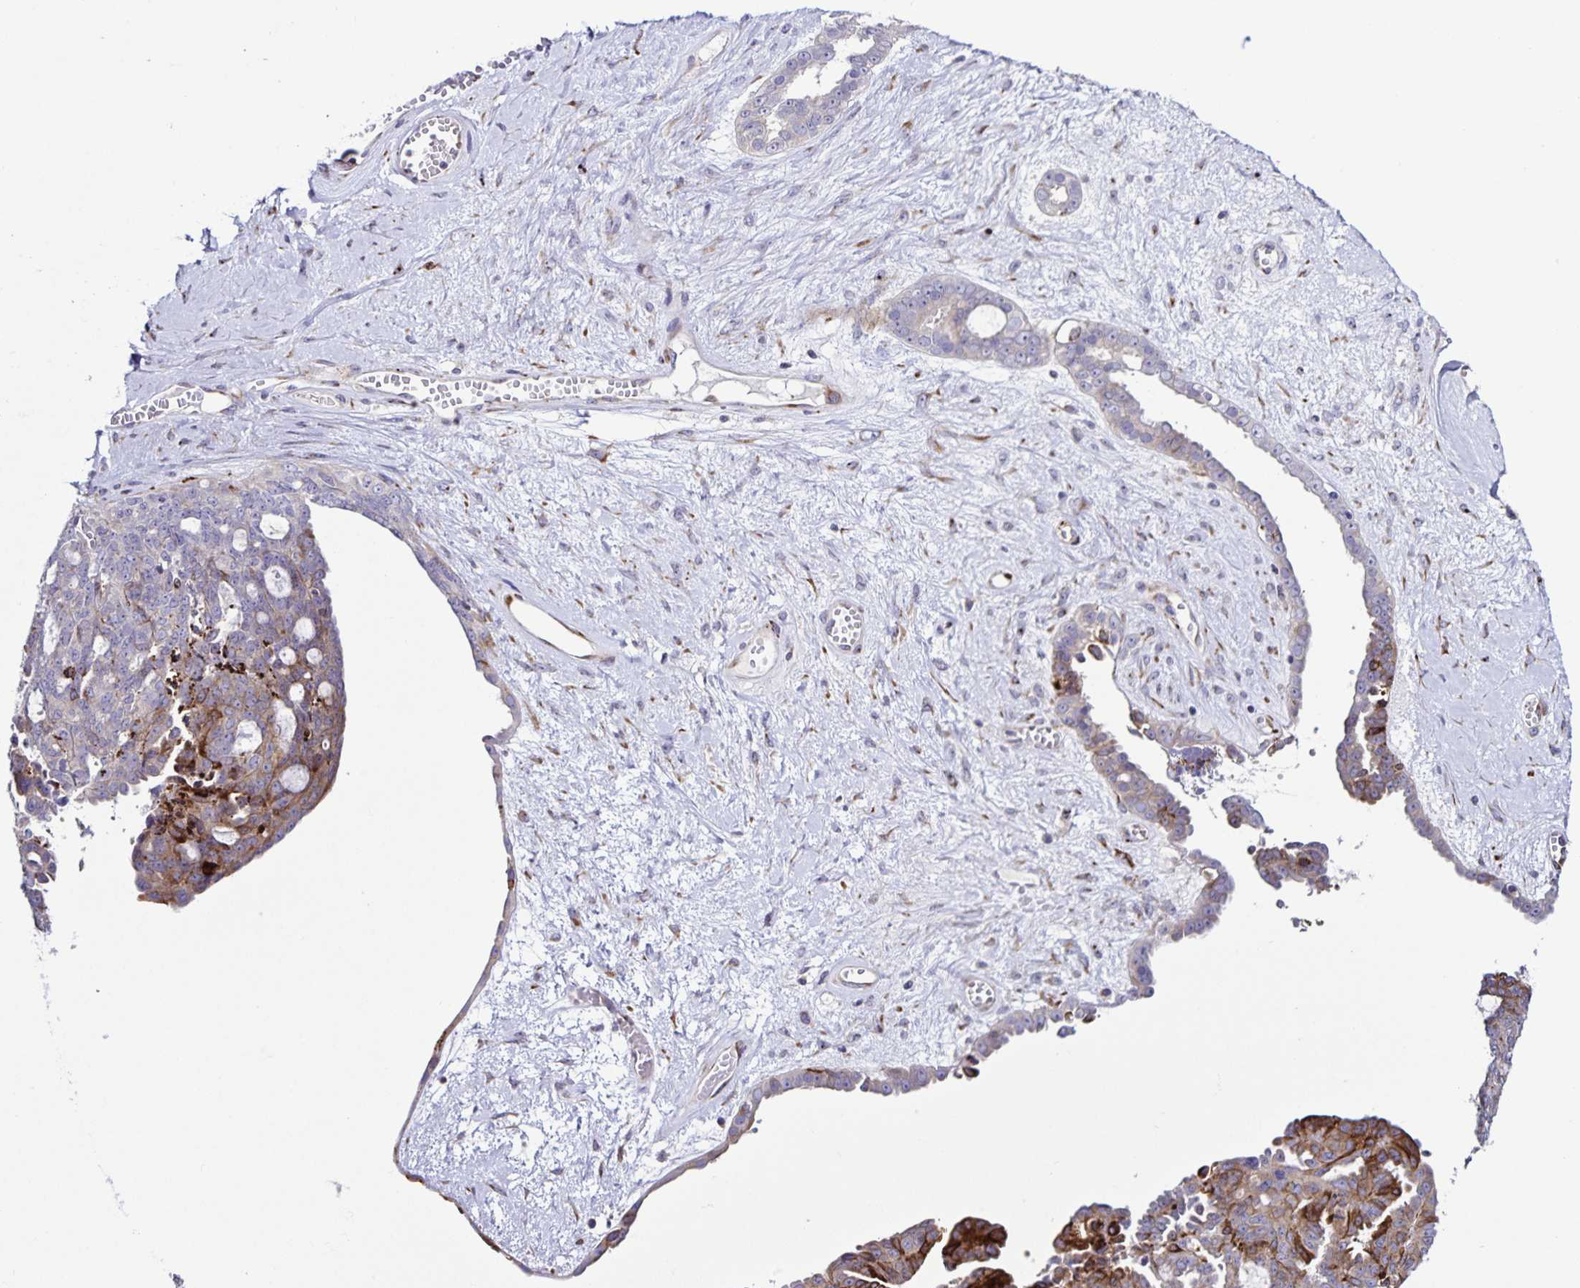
{"staining": {"intensity": "strong", "quantity": "25%-75%", "location": "cytoplasmic/membranous"}, "tissue": "ovarian cancer", "cell_type": "Tumor cells", "image_type": "cancer", "snomed": [{"axis": "morphology", "description": "Cystadenocarcinoma, serous, NOS"}, {"axis": "topography", "description": "Ovary"}], "caption": "Ovarian cancer (serous cystadenocarcinoma) stained with DAB (3,3'-diaminobenzidine) IHC exhibits high levels of strong cytoplasmic/membranous expression in about 25%-75% of tumor cells.", "gene": "OSBPL5", "patient": {"sex": "female", "age": 71}}